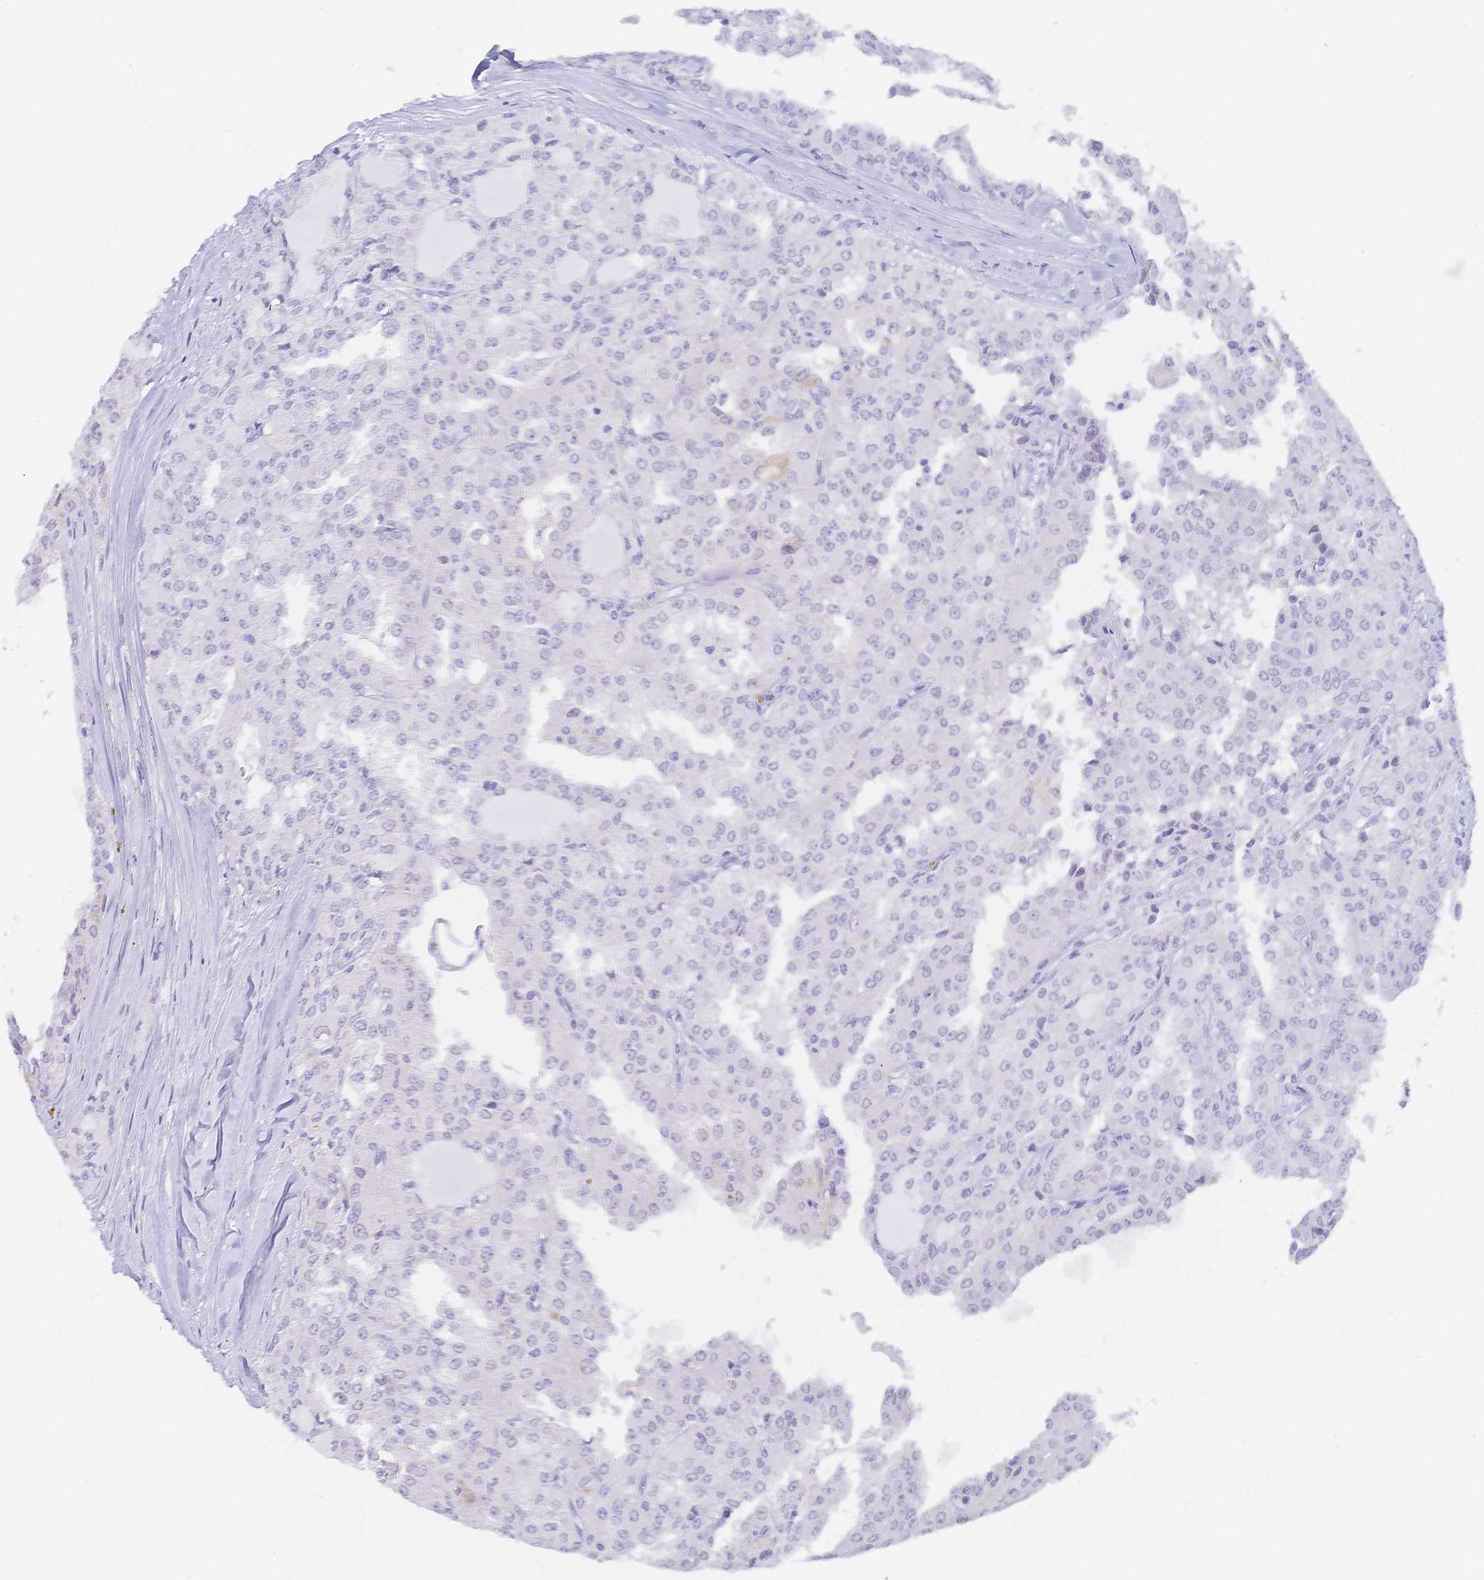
{"staining": {"intensity": "negative", "quantity": "none", "location": "none"}, "tissue": "head and neck cancer", "cell_type": "Tumor cells", "image_type": "cancer", "snomed": [{"axis": "morphology", "description": "Adenocarcinoma, NOS"}, {"axis": "topography", "description": "Head-Neck"}], "caption": "A high-resolution micrograph shows immunohistochemistry (IHC) staining of head and neck adenocarcinoma, which shows no significant expression in tumor cells.", "gene": "MEP1B", "patient": {"sex": "male", "age": 64}}